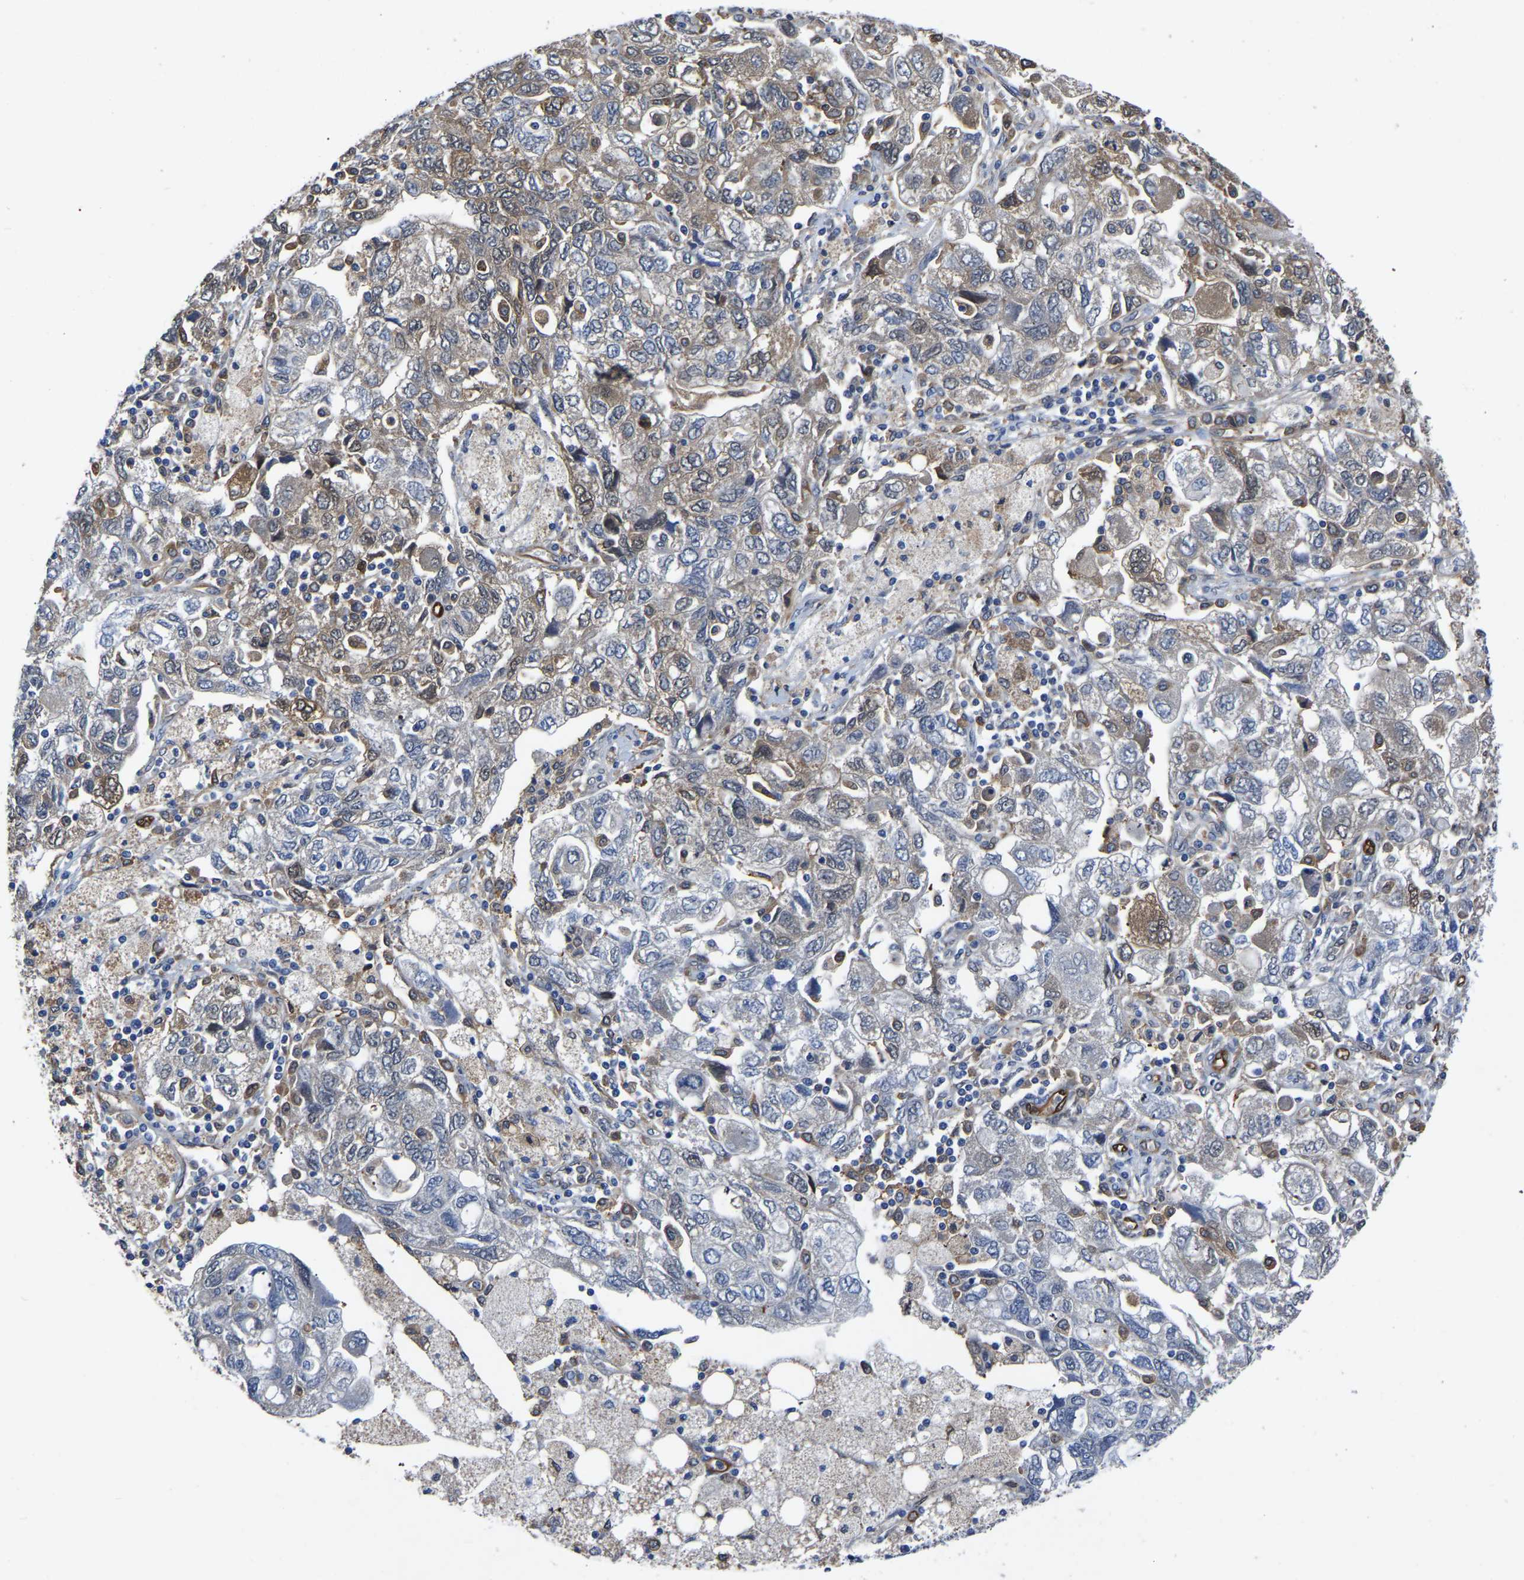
{"staining": {"intensity": "weak", "quantity": "<25%", "location": "cytoplasmic/membranous"}, "tissue": "ovarian cancer", "cell_type": "Tumor cells", "image_type": "cancer", "snomed": [{"axis": "morphology", "description": "Carcinoma, NOS"}, {"axis": "morphology", "description": "Cystadenocarcinoma, serous, NOS"}, {"axis": "topography", "description": "Ovary"}], "caption": "This is a image of IHC staining of serous cystadenocarcinoma (ovarian), which shows no positivity in tumor cells.", "gene": "ATG2B", "patient": {"sex": "female", "age": 69}}